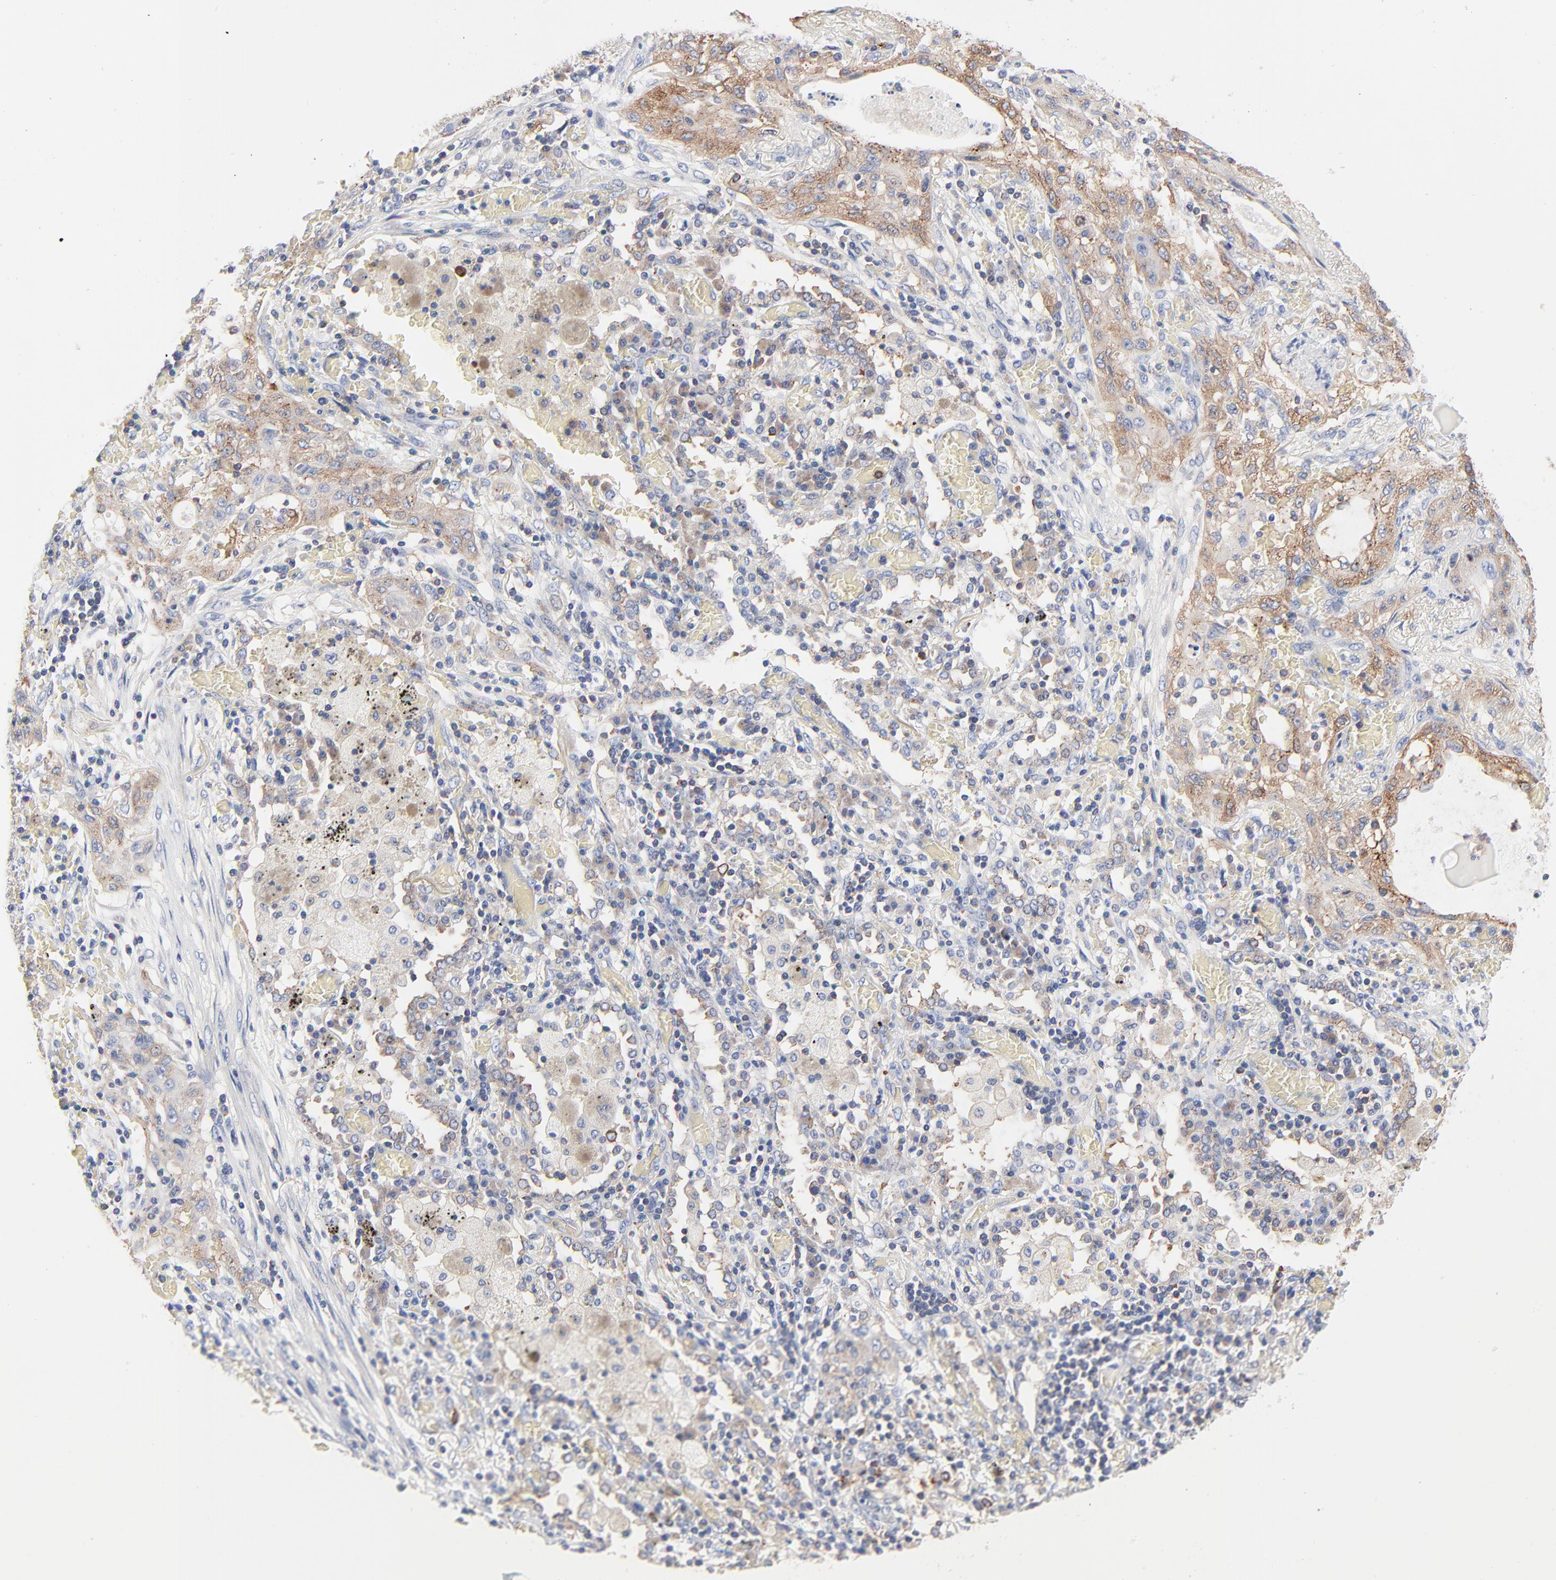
{"staining": {"intensity": "moderate", "quantity": ">75%", "location": "cytoplasmic/membranous"}, "tissue": "lung cancer", "cell_type": "Tumor cells", "image_type": "cancer", "snomed": [{"axis": "morphology", "description": "Squamous cell carcinoma, NOS"}, {"axis": "topography", "description": "Lung"}], "caption": "Protein expression analysis of squamous cell carcinoma (lung) shows moderate cytoplasmic/membranous positivity in about >75% of tumor cells.", "gene": "CD2AP", "patient": {"sex": "female", "age": 47}}